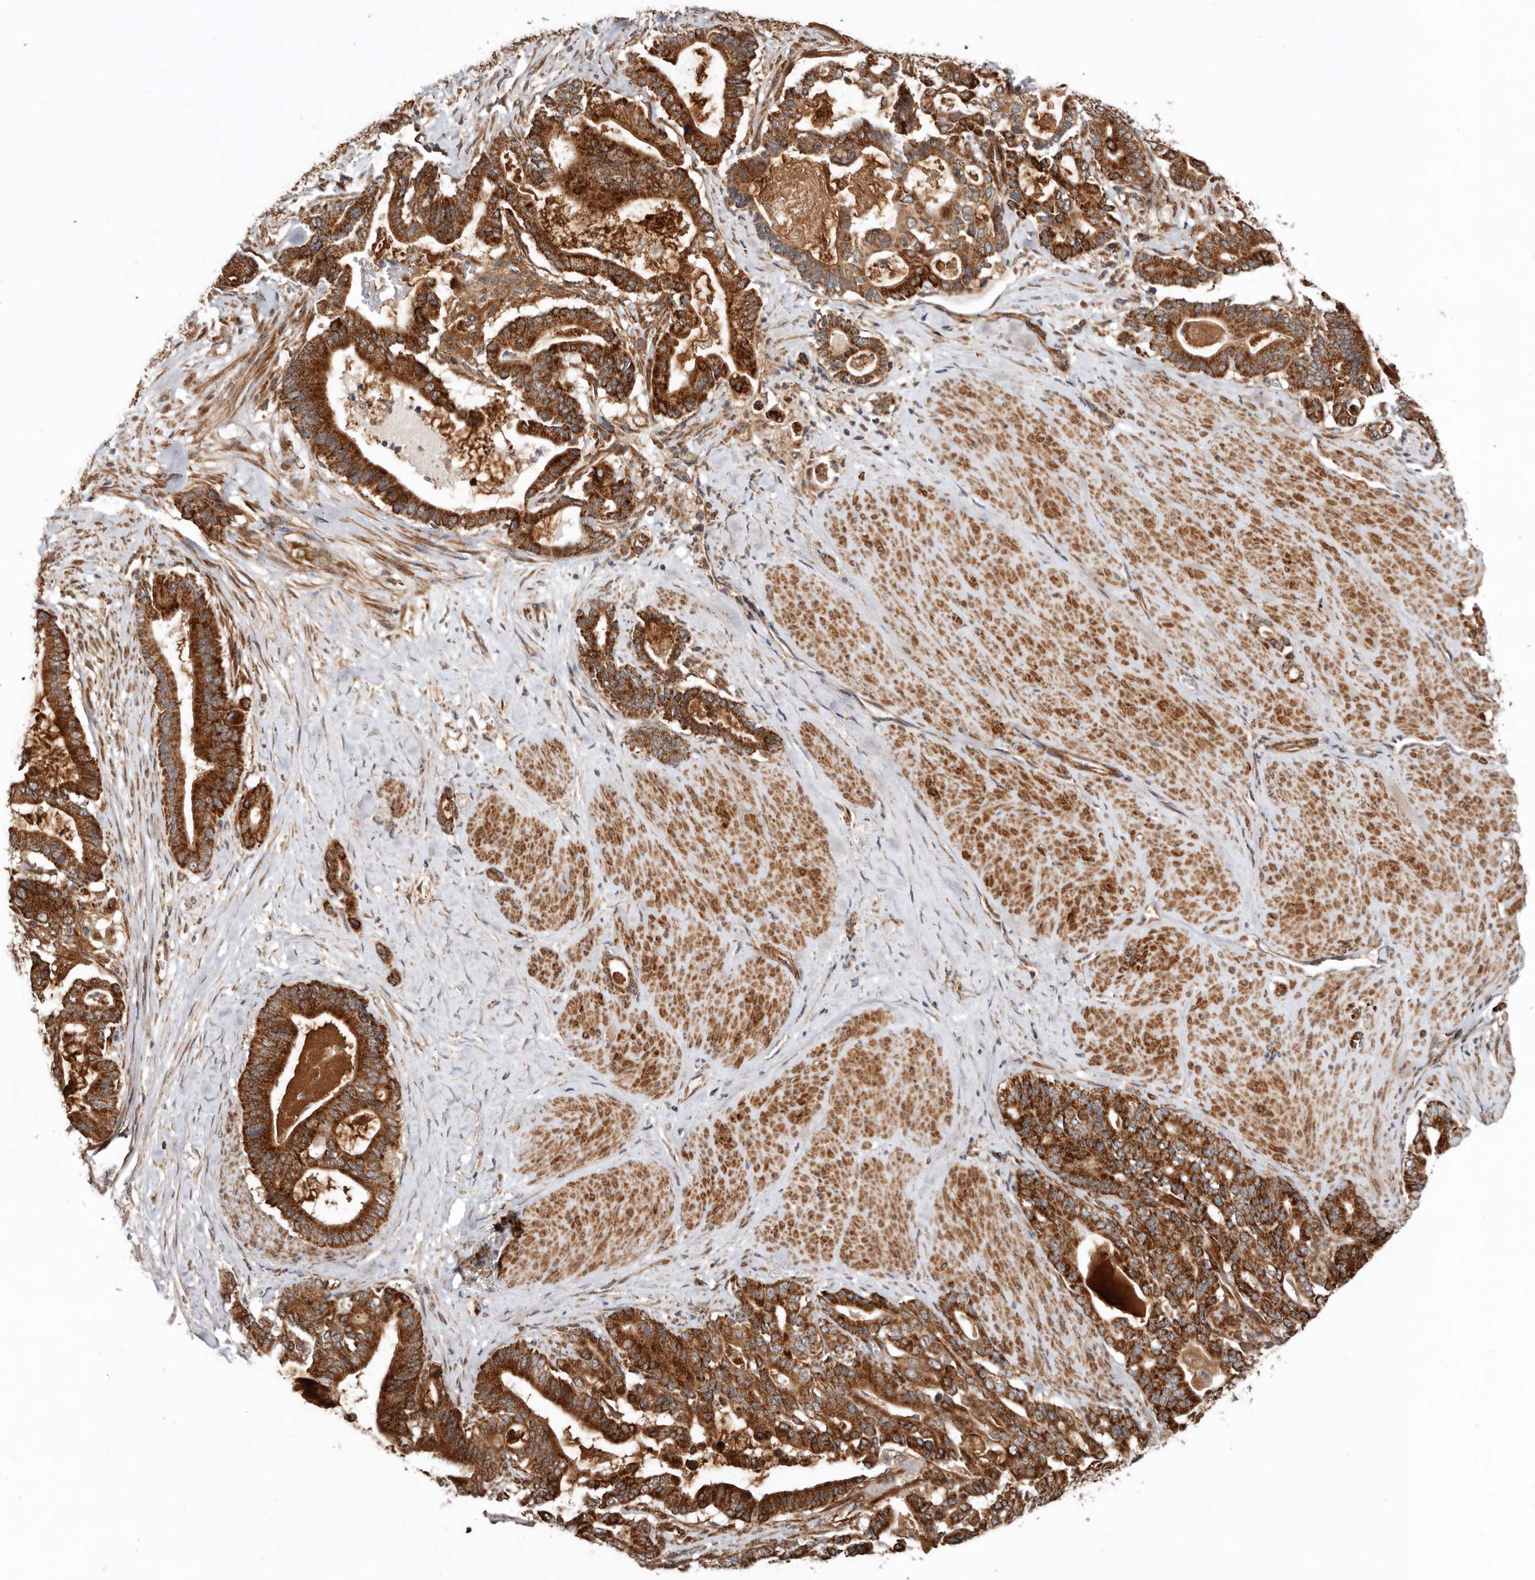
{"staining": {"intensity": "strong", "quantity": ">75%", "location": "cytoplasmic/membranous"}, "tissue": "pancreatic cancer", "cell_type": "Tumor cells", "image_type": "cancer", "snomed": [{"axis": "morphology", "description": "Adenocarcinoma, NOS"}, {"axis": "topography", "description": "Pancreas"}], "caption": "Tumor cells demonstrate high levels of strong cytoplasmic/membranous positivity in about >75% of cells in human adenocarcinoma (pancreatic). (DAB (3,3'-diaminobenzidine) IHC, brown staining for protein, blue staining for nuclei).", "gene": "PROKR1", "patient": {"sex": "male", "age": 63}}